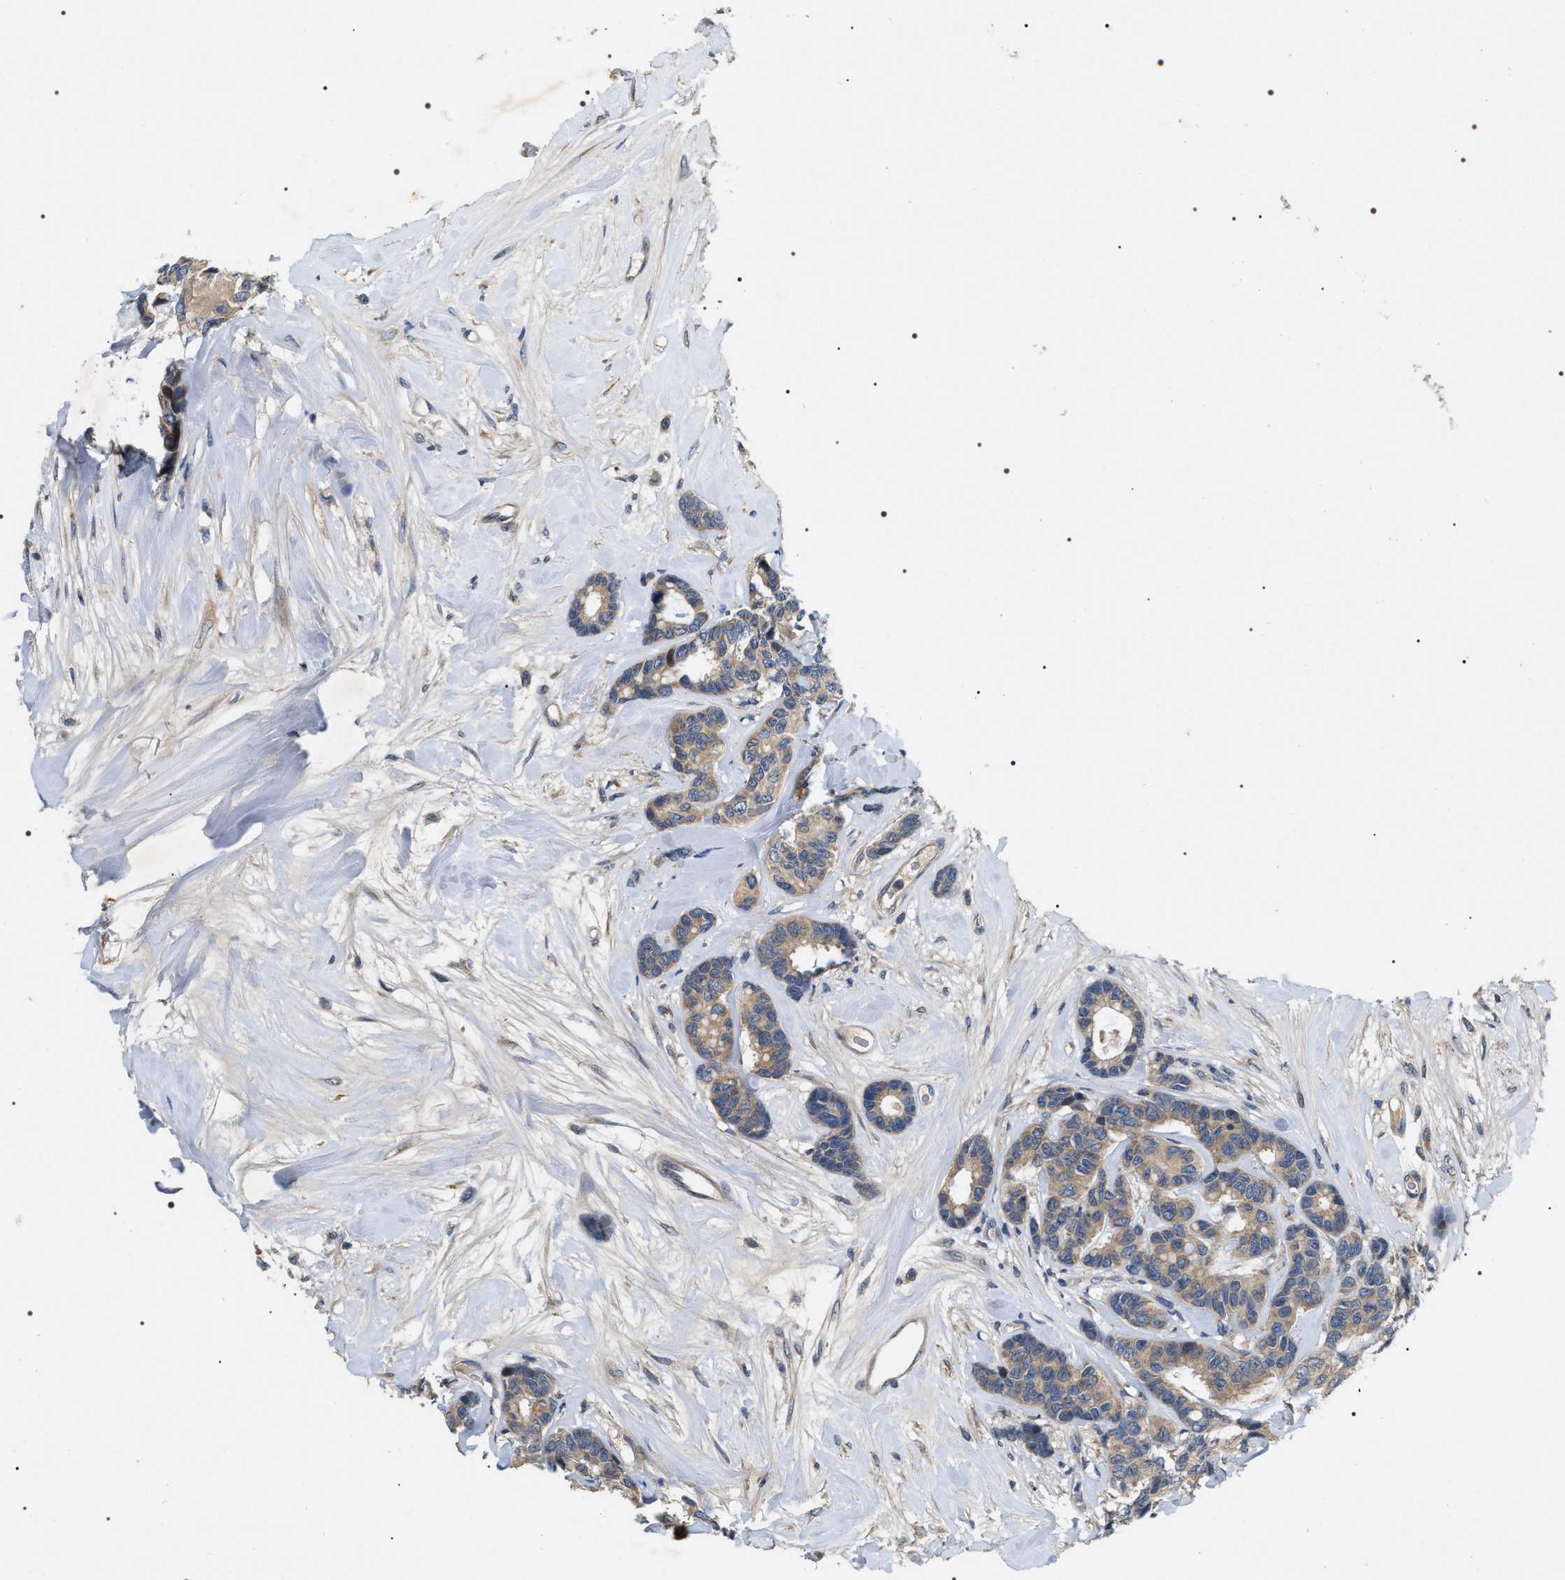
{"staining": {"intensity": "weak", "quantity": ">75%", "location": "cytoplasmic/membranous"}, "tissue": "breast cancer", "cell_type": "Tumor cells", "image_type": "cancer", "snomed": [{"axis": "morphology", "description": "Duct carcinoma"}, {"axis": "topography", "description": "Breast"}], "caption": "Weak cytoplasmic/membranous expression for a protein is identified in about >75% of tumor cells of breast cancer using IHC.", "gene": "IFT81", "patient": {"sex": "female", "age": 87}}